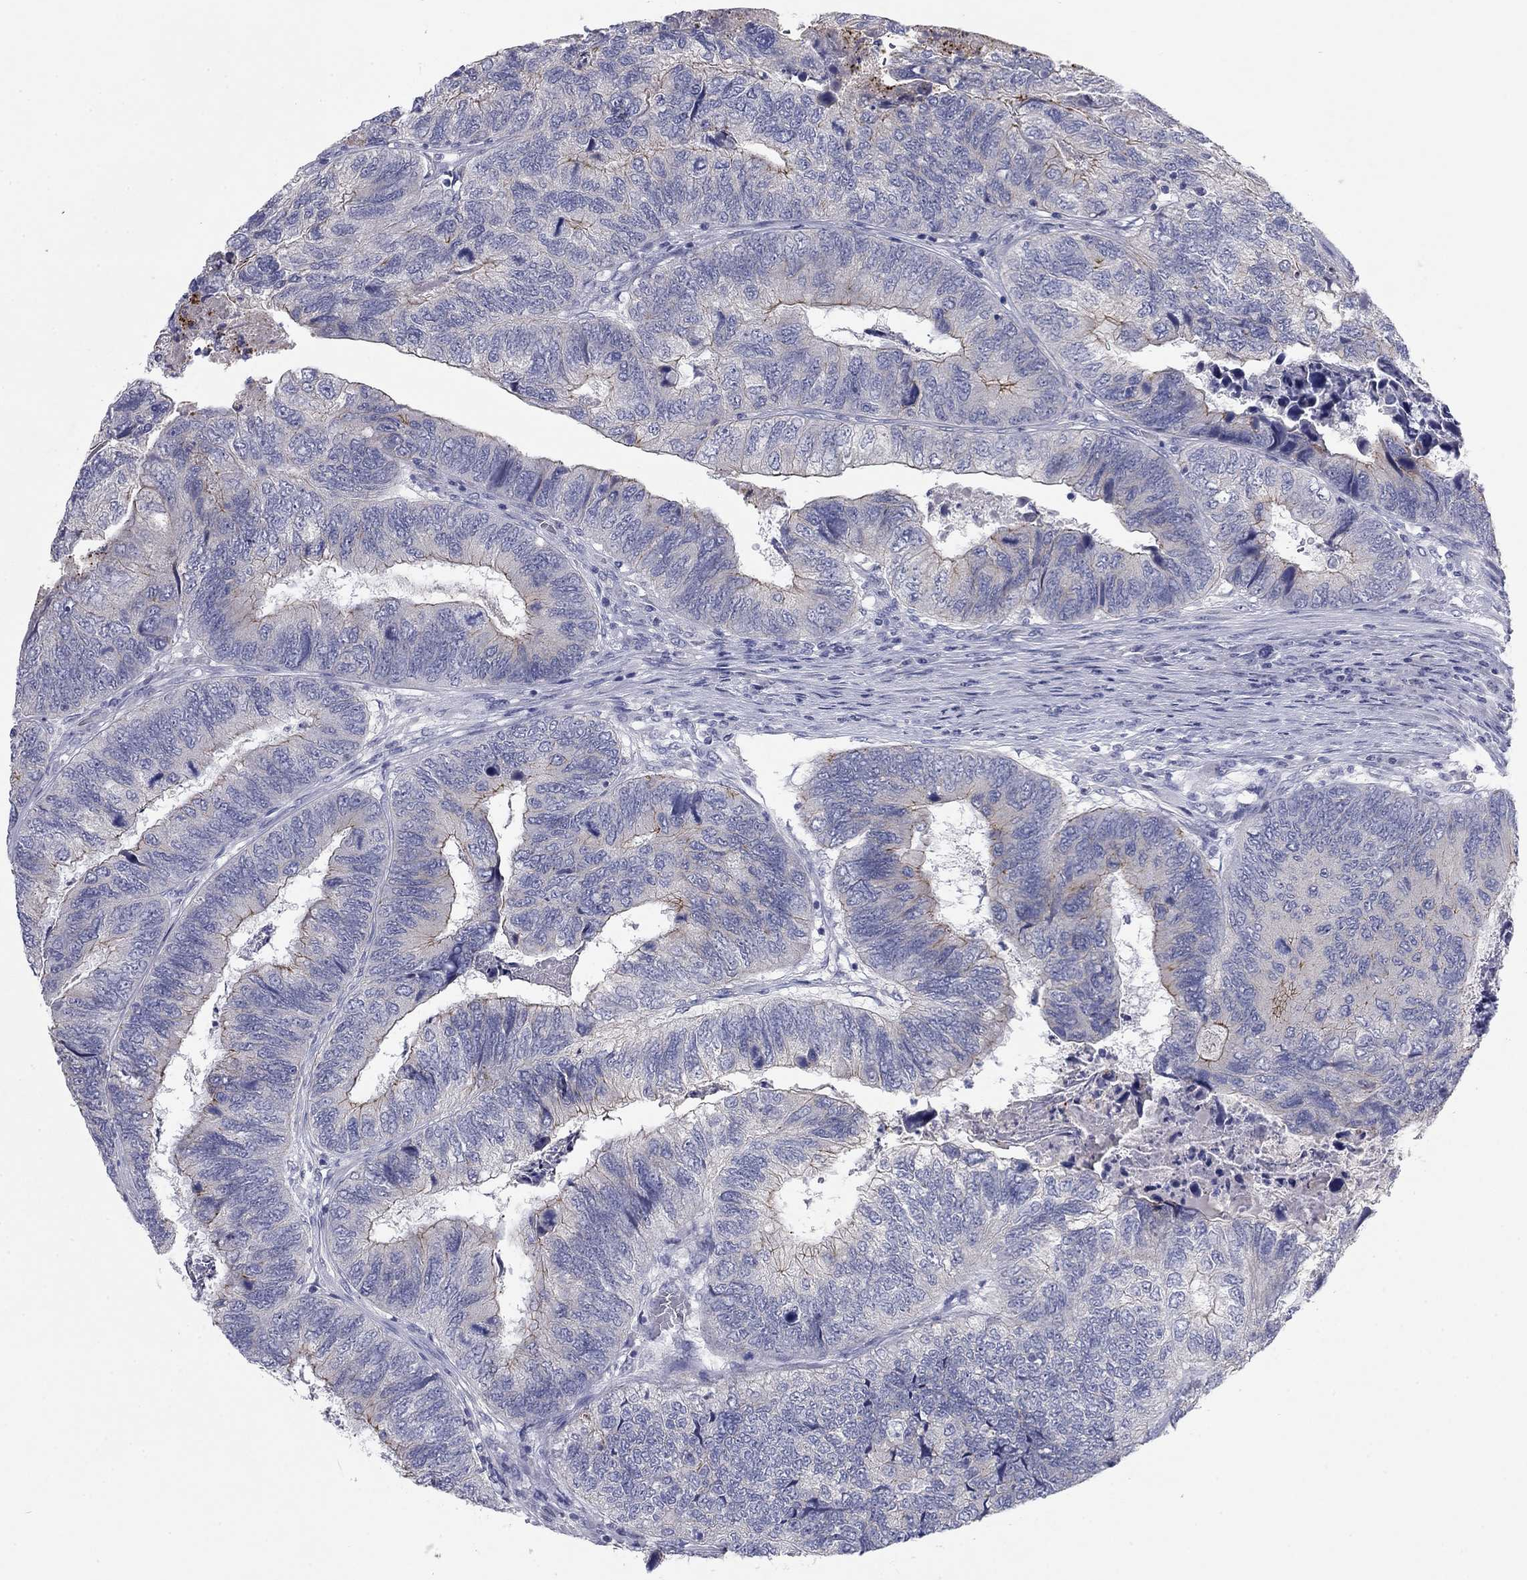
{"staining": {"intensity": "moderate", "quantity": "<25%", "location": "cytoplasmic/membranous"}, "tissue": "colorectal cancer", "cell_type": "Tumor cells", "image_type": "cancer", "snomed": [{"axis": "morphology", "description": "Adenocarcinoma, NOS"}, {"axis": "topography", "description": "Colon"}], "caption": "The micrograph shows a brown stain indicating the presence of a protein in the cytoplasmic/membranous of tumor cells in colorectal adenocarcinoma.", "gene": "CNTNAP4", "patient": {"sex": "female", "age": 67}}